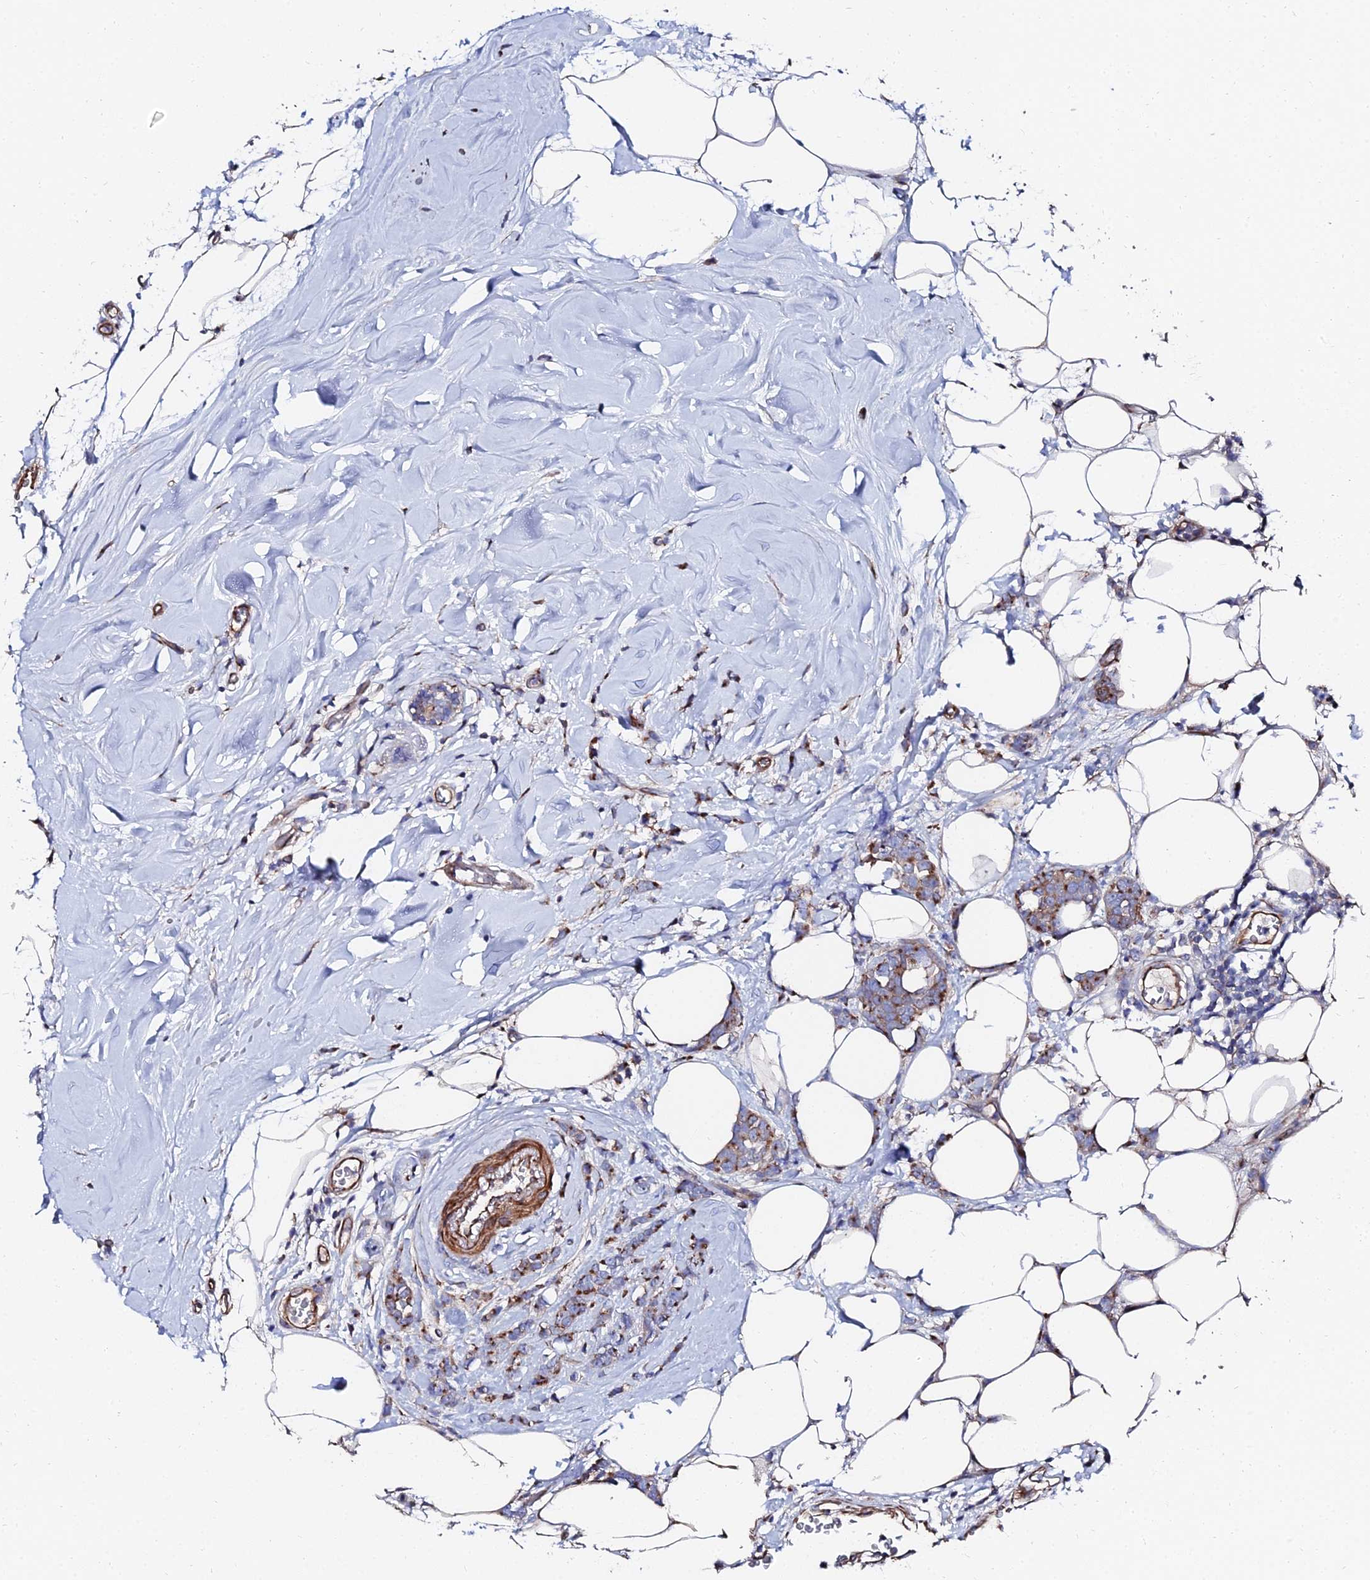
{"staining": {"intensity": "moderate", "quantity": ">75%", "location": "cytoplasmic/membranous"}, "tissue": "breast cancer", "cell_type": "Tumor cells", "image_type": "cancer", "snomed": [{"axis": "morphology", "description": "Lobular carcinoma"}, {"axis": "topography", "description": "Breast"}], "caption": "This is a photomicrograph of immunohistochemistry staining of breast cancer (lobular carcinoma), which shows moderate positivity in the cytoplasmic/membranous of tumor cells.", "gene": "BORCS8", "patient": {"sex": "female", "age": 58}}